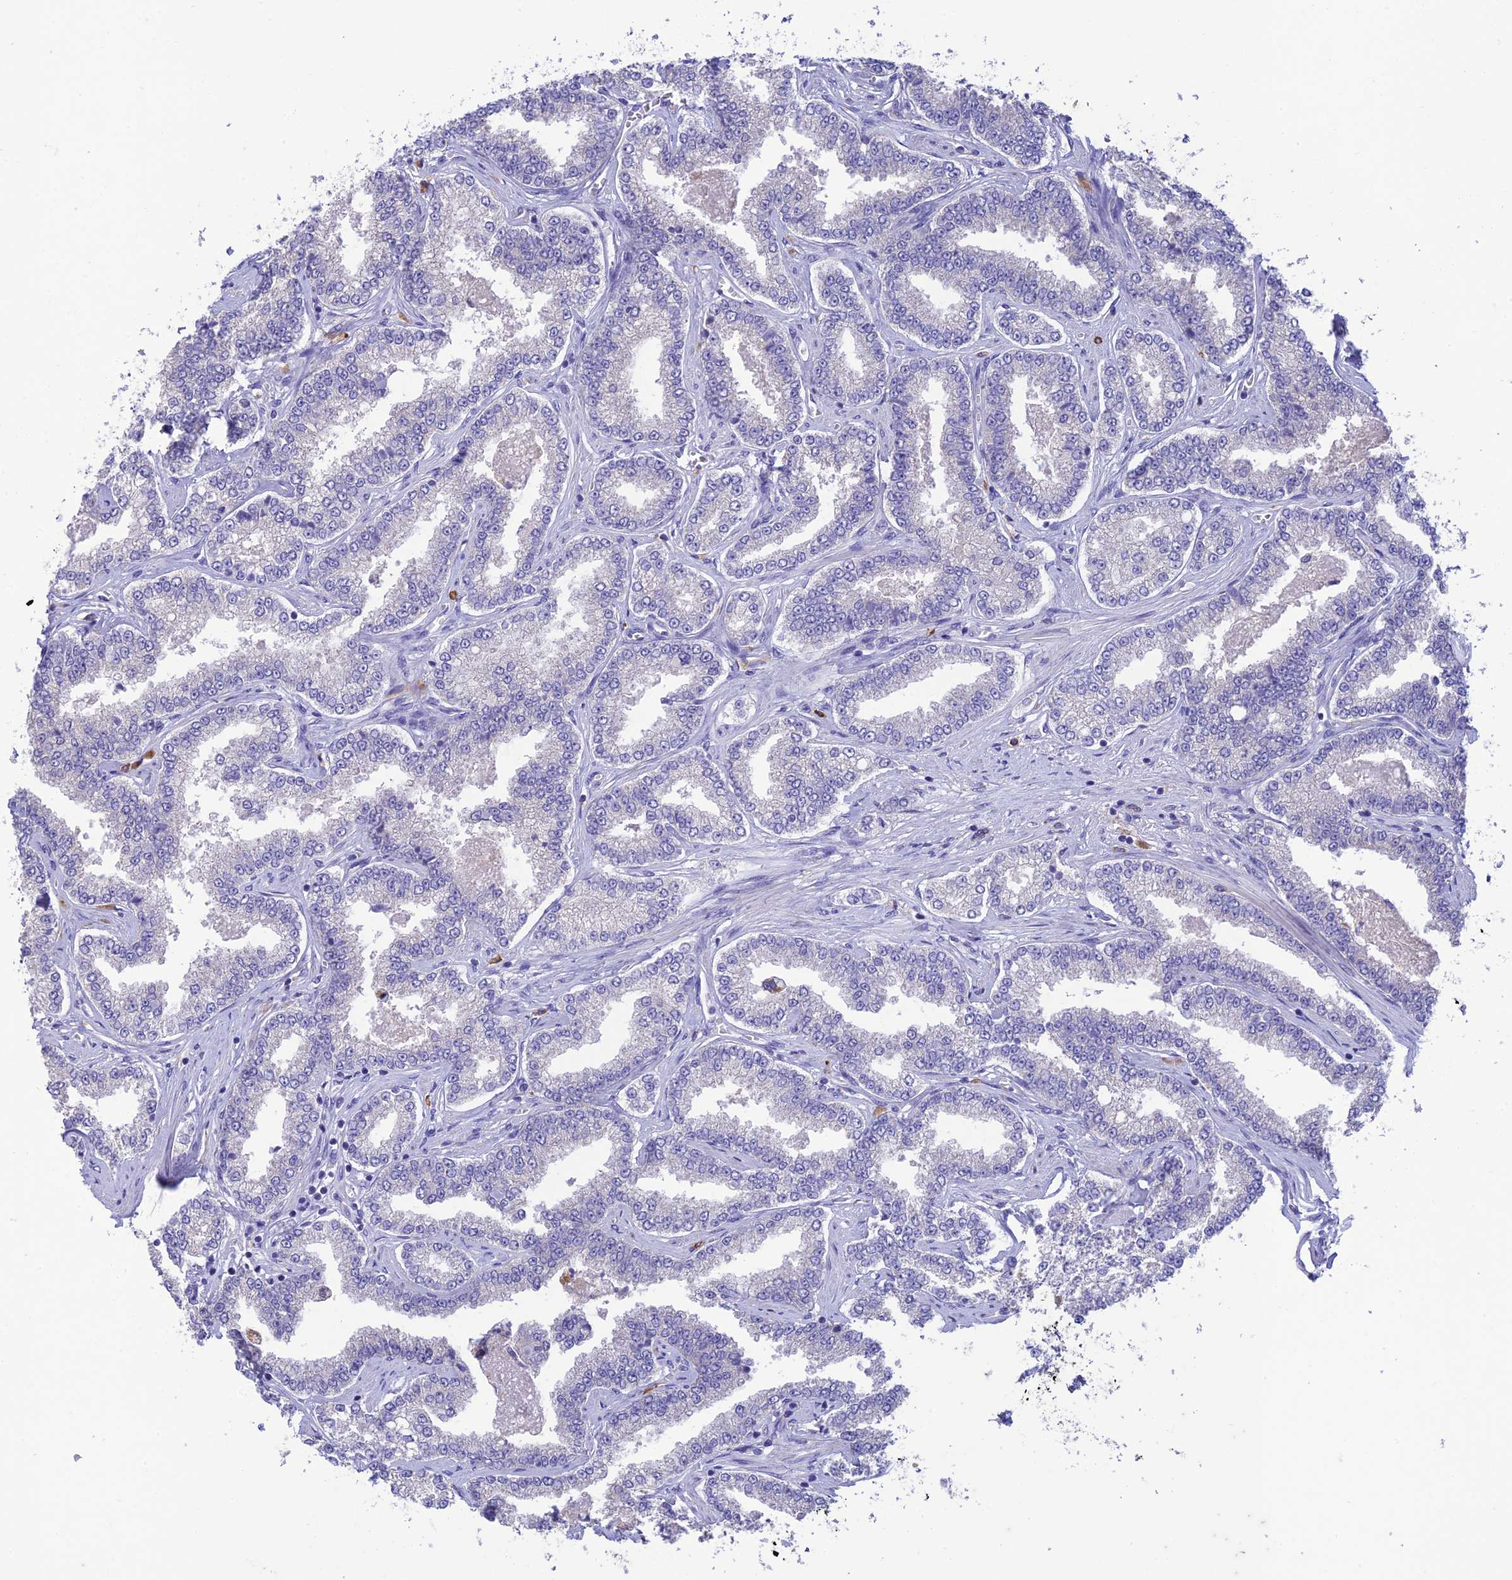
{"staining": {"intensity": "strong", "quantity": "<25%", "location": "cytoplasmic/membranous"}, "tissue": "prostate cancer", "cell_type": "Tumor cells", "image_type": "cancer", "snomed": [{"axis": "morphology", "description": "Normal tissue, NOS"}, {"axis": "morphology", "description": "Adenocarcinoma, High grade"}, {"axis": "topography", "description": "Prostate"}], "caption": "Protein positivity by immunohistochemistry (IHC) shows strong cytoplasmic/membranous positivity in approximately <25% of tumor cells in prostate cancer. (DAB = brown stain, brightfield microscopy at high magnification).", "gene": "SFT2D2", "patient": {"sex": "male", "age": 83}}